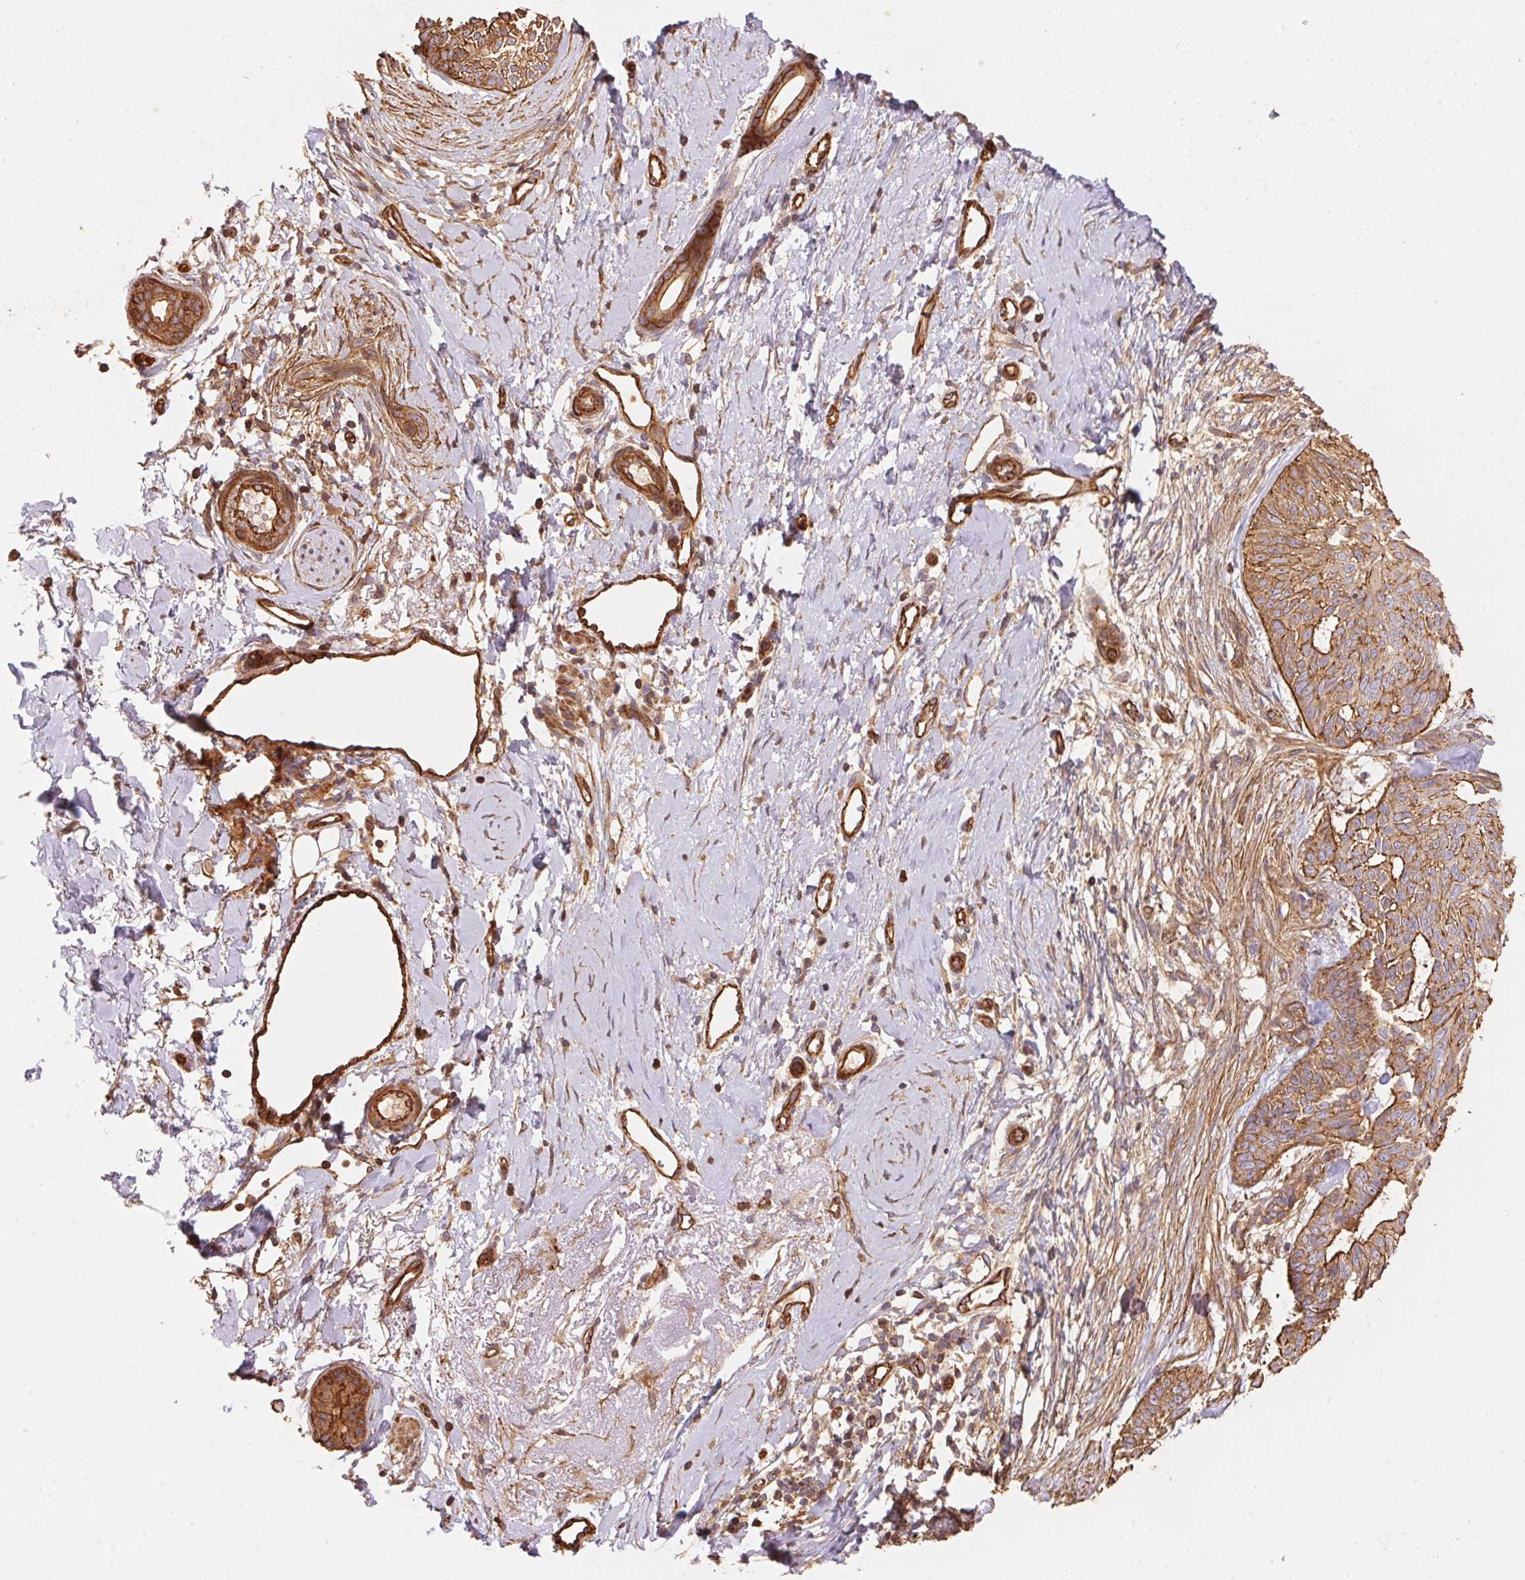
{"staining": {"intensity": "moderate", "quantity": ">75%", "location": "cytoplasmic/membranous"}, "tissue": "skin cancer", "cell_type": "Tumor cells", "image_type": "cancer", "snomed": [{"axis": "morphology", "description": "Normal tissue, NOS"}, {"axis": "morphology", "description": "Basal cell carcinoma"}, {"axis": "topography", "description": "Skin"}], "caption": "This histopathology image displays skin basal cell carcinoma stained with immunohistochemistry (IHC) to label a protein in brown. The cytoplasmic/membranous of tumor cells show moderate positivity for the protein. Nuclei are counter-stained blue.", "gene": "FRAS1", "patient": {"sex": "male", "age": 84}}